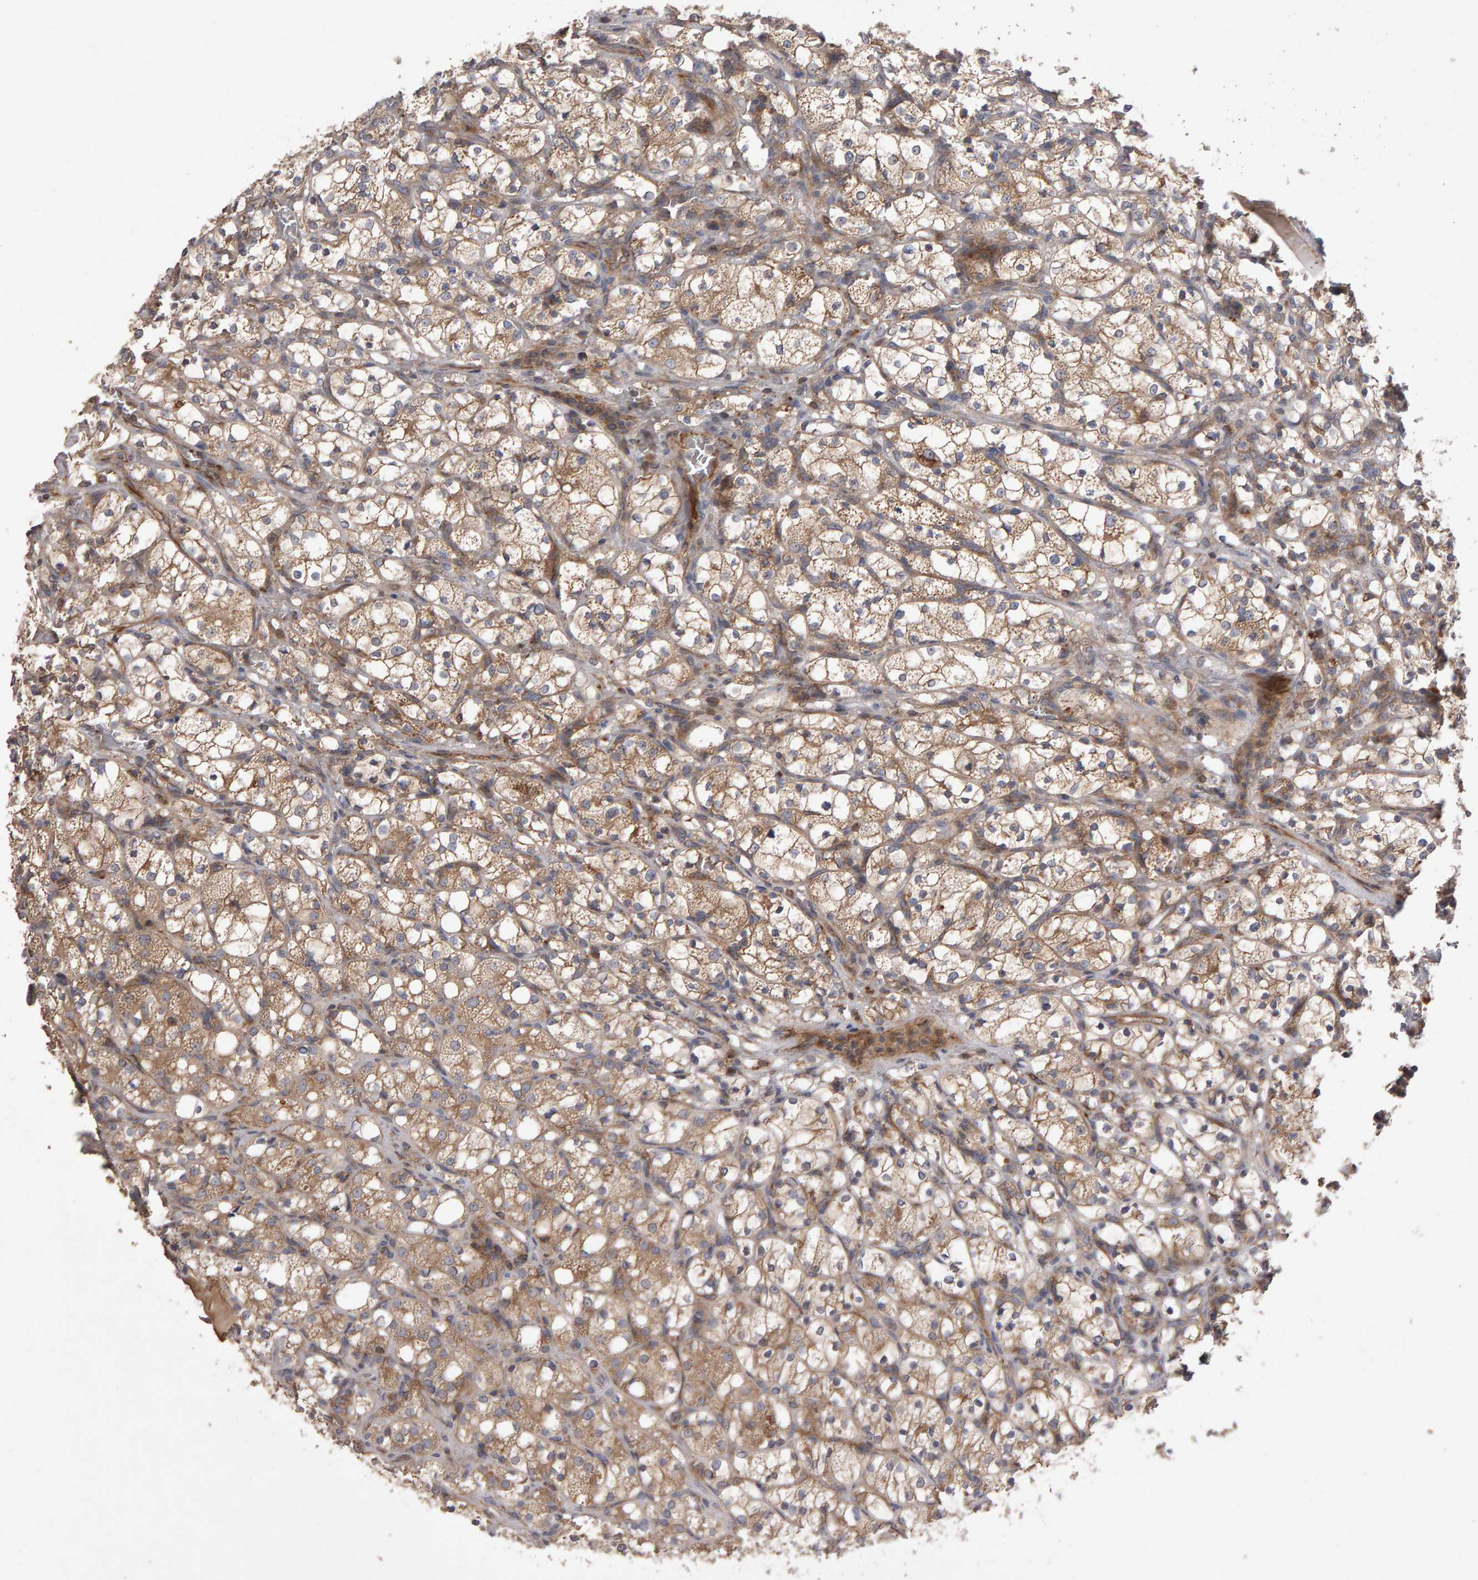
{"staining": {"intensity": "weak", "quantity": ">75%", "location": "cytoplasmic/membranous"}, "tissue": "renal cancer", "cell_type": "Tumor cells", "image_type": "cancer", "snomed": [{"axis": "morphology", "description": "Adenocarcinoma, NOS"}, {"axis": "topography", "description": "Kidney"}], "caption": "Immunohistochemical staining of renal adenocarcinoma demonstrates low levels of weak cytoplasmic/membranous protein staining in about >75% of tumor cells.", "gene": "PGS1", "patient": {"sex": "female", "age": 69}}